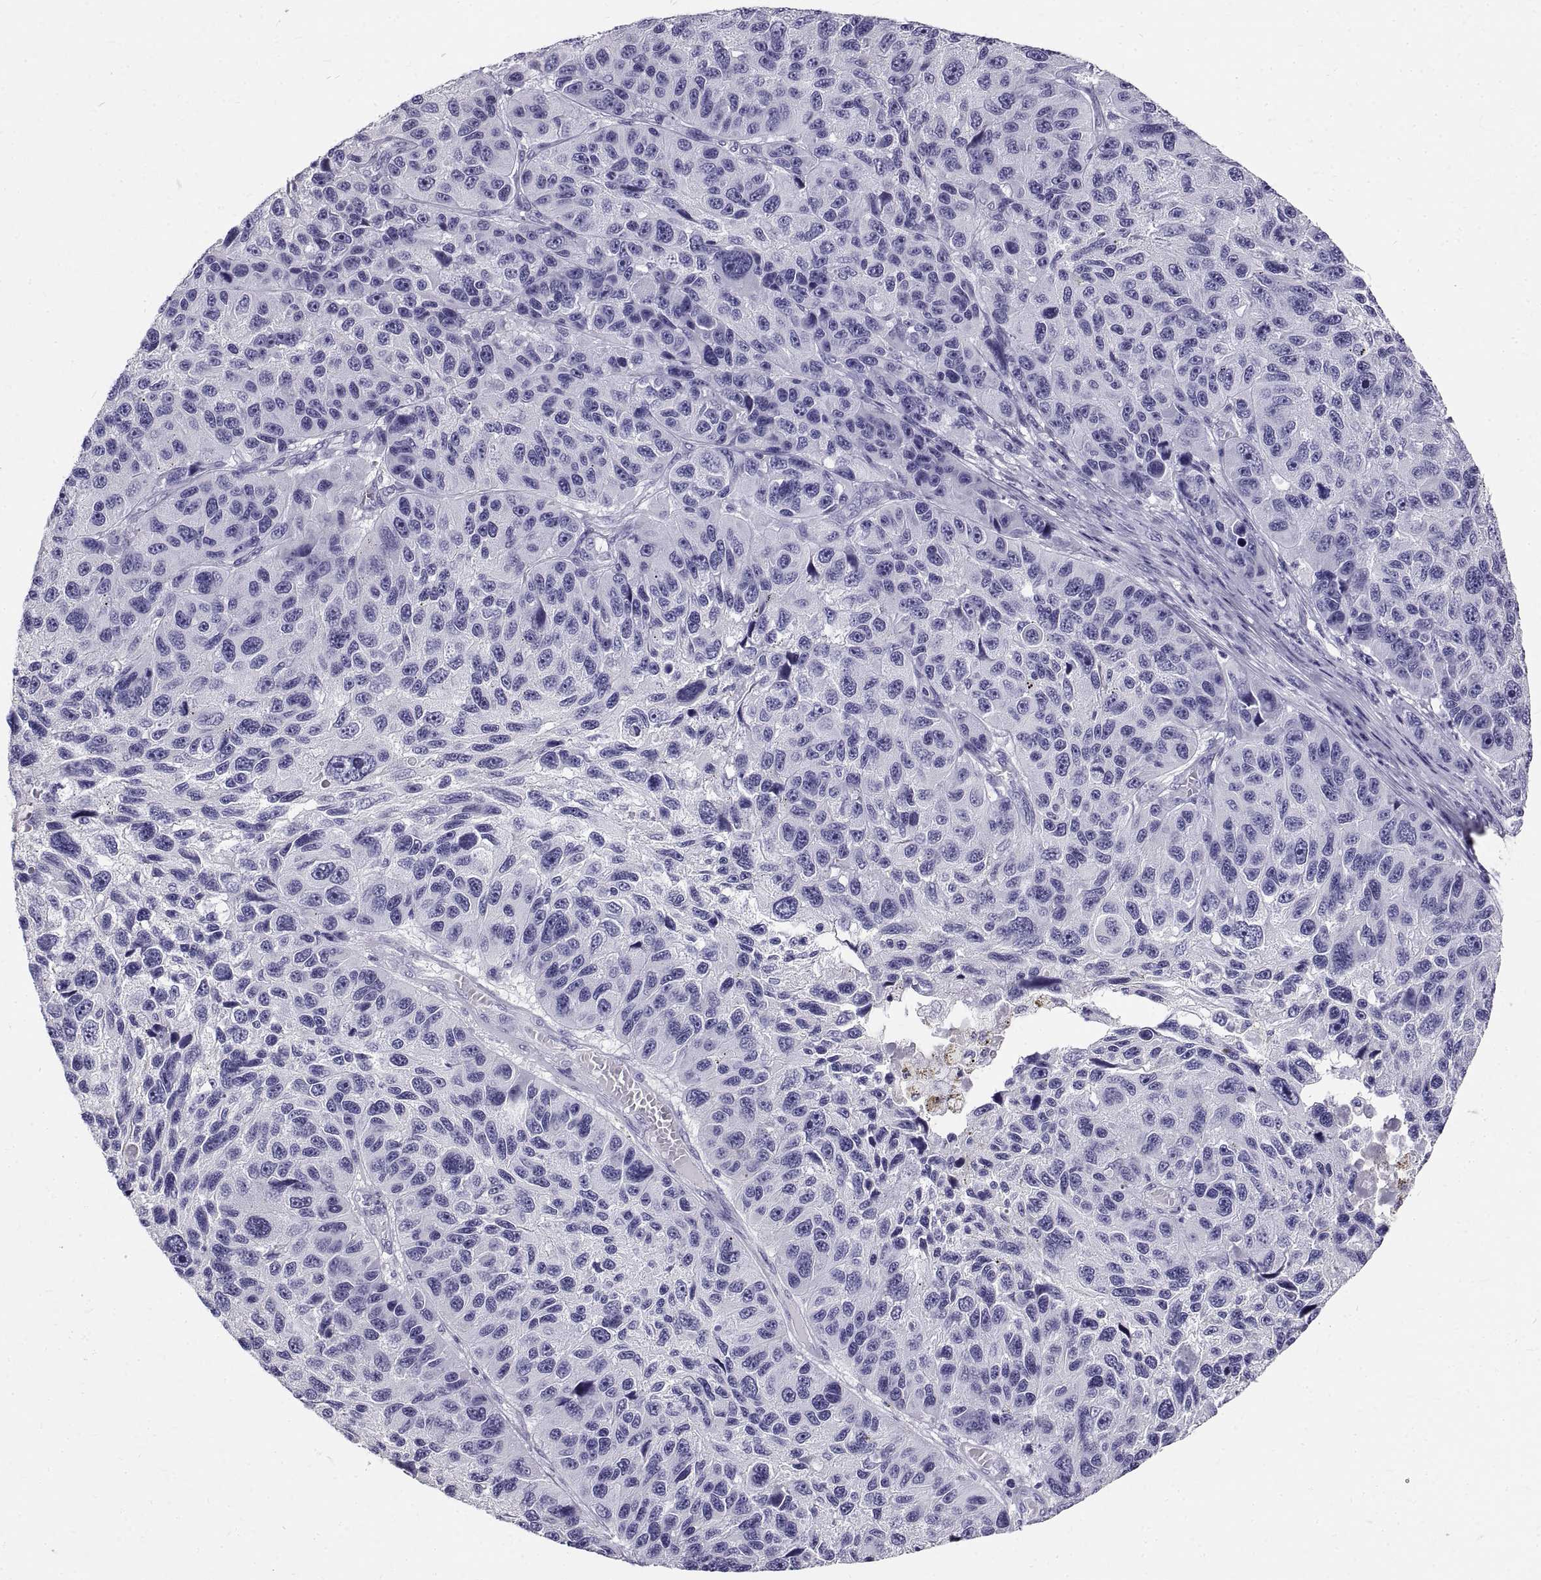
{"staining": {"intensity": "negative", "quantity": "none", "location": "none"}, "tissue": "melanoma", "cell_type": "Tumor cells", "image_type": "cancer", "snomed": [{"axis": "morphology", "description": "Malignant melanoma, NOS"}, {"axis": "topography", "description": "Skin"}], "caption": "DAB immunohistochemical staining of human melanoma reveals no significant expression in tumor cells. The staining was performed using DAB to visualize the protein expression in brown, while the nuclei were stained in blue with hematoxylin (Magnification: 20x).", "gene": "GNG12", "patient": {"sex": "male", "age": 53}}